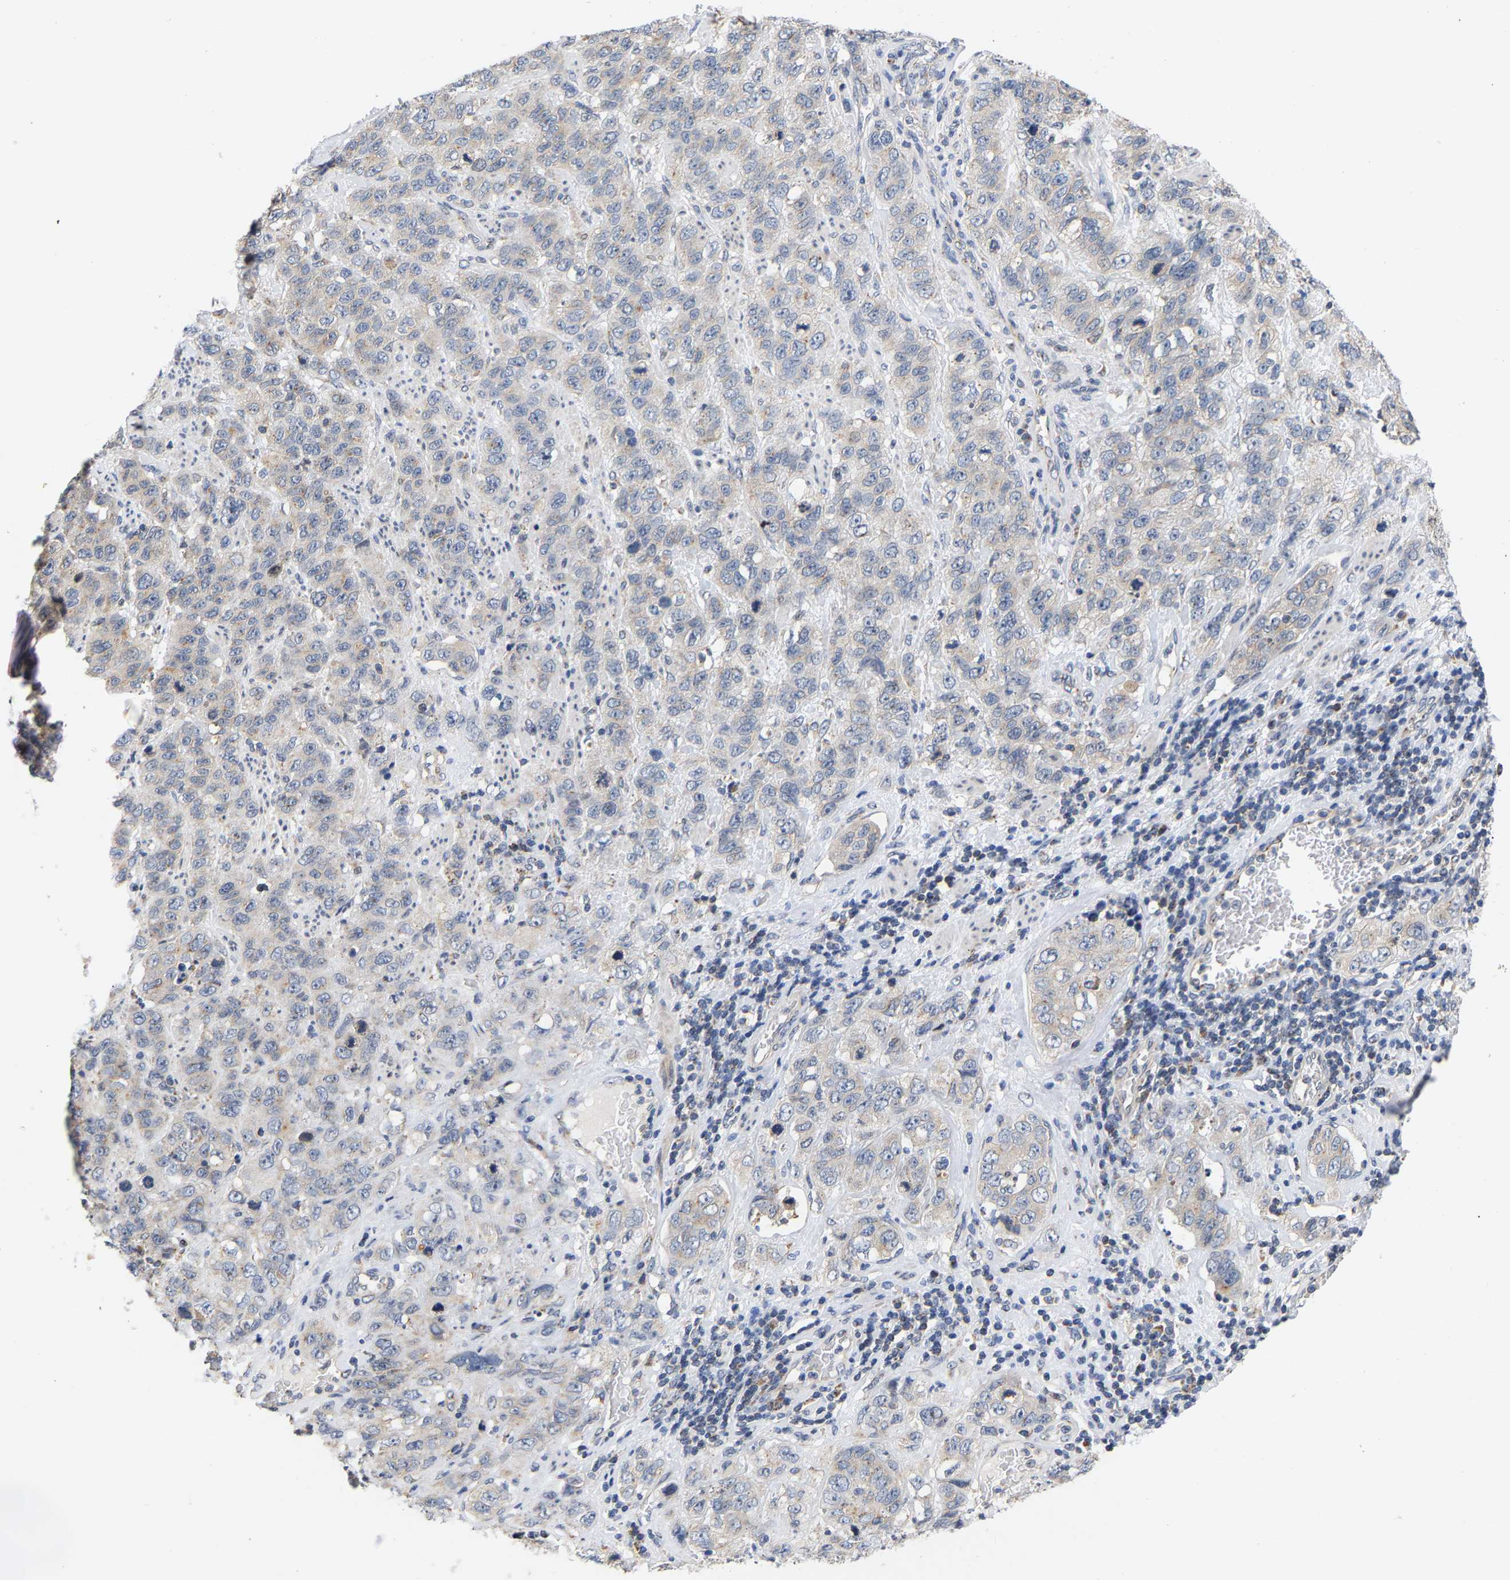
{"staining": {"intensity": "negative", "quantity": "none", "location": "none"}, "tissue": "stomach cancer", "cell_type": "Tumor cells", "image_type": "cancer", "snomed": [{"axis": "morphology", "description": "Adenocarcinoma, NOS"}, {"axis": "topography", "description": "Stomach"}], "caption": "DAB (3,3'-diaminobenzidine) immunohistochemical staining of human stomach adenocarcinoma displays no significant expression in tumor cells. The staining is performed using DAB brown chromogen with nuclei counter-stained in using hematoxylin.", "gene": "PCNT", "patient": {"sex": "male", "age": 48}}